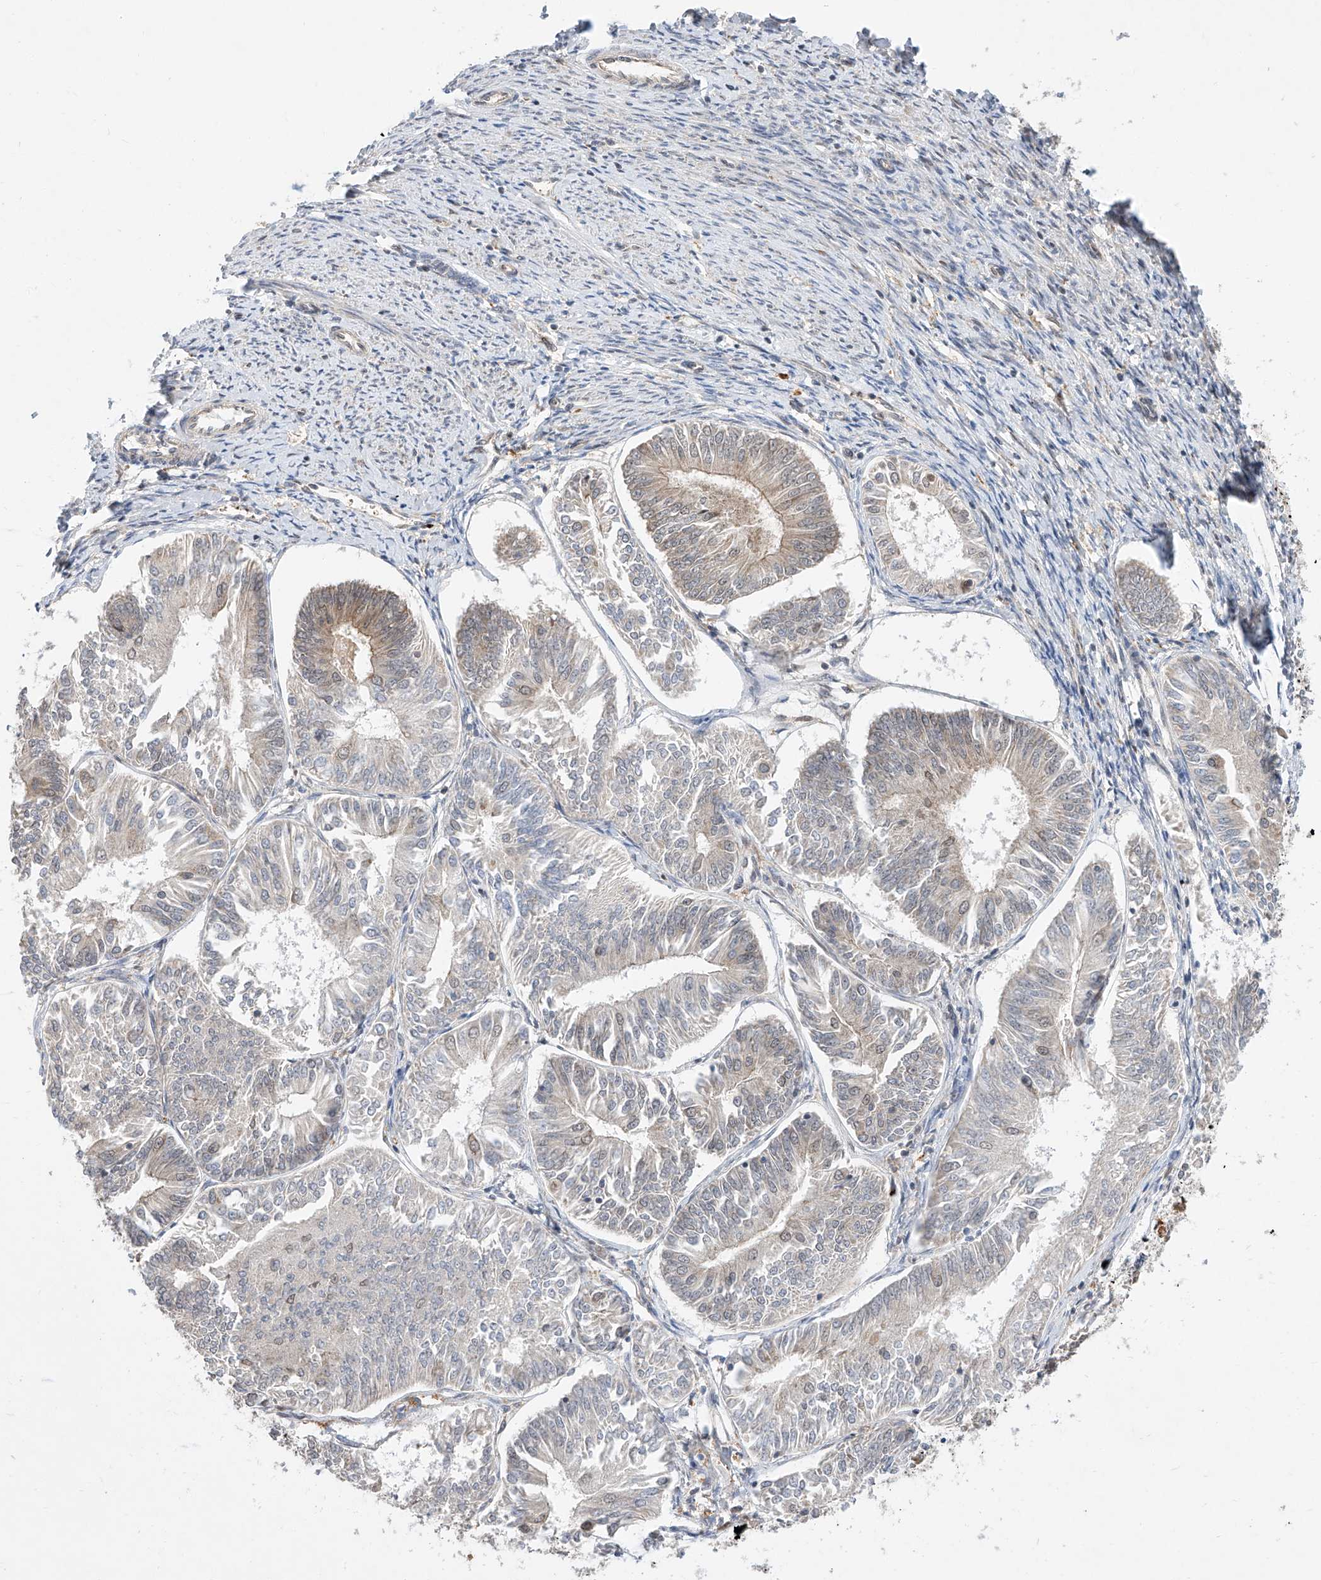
{"staining": {"intensity": "weak", "quantity": "<25%", "location": "nuclear"}, "tissue": "endometrial cancer", "cell_type": "Tumor cells", "image_type": "cancer", "snomed": [{"axis": "morphology", "description": "Adenocarcinoma, NOS"}, {"axis": "topography", "description": "Endometrium"}], "caption": "Immunohistochemical staining of human endometrial cancer demonstrates no significant positivity in tumor cells. (Immunohistochemistry (ihc), brightfield microscopy, high magnification).", "gene": "DIRAS3", "patient": {"sex": "female", "age": 58}}